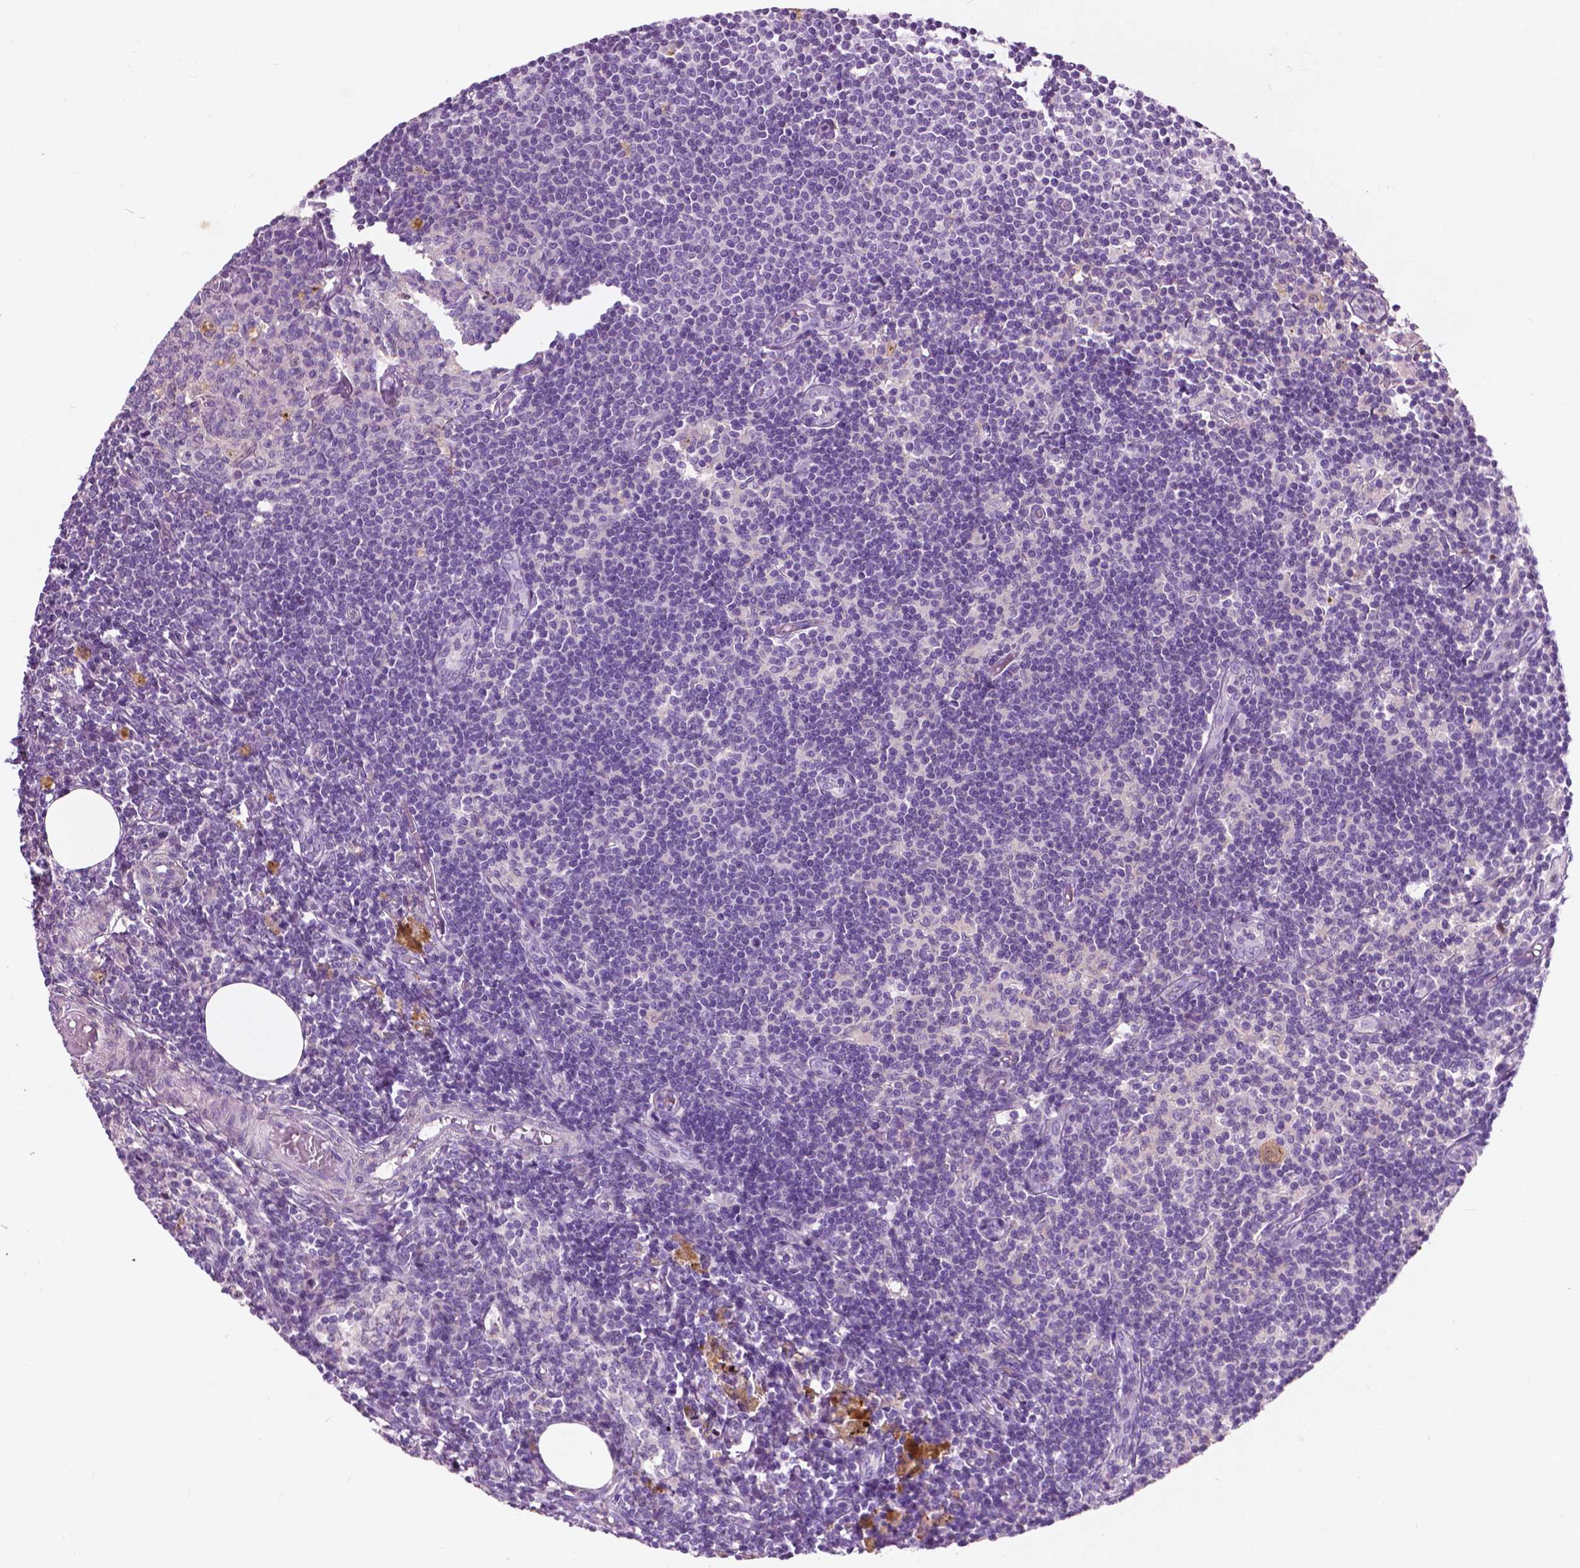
{"staining": {"intensity": "negative", "quantity": "none", "location": "none"}, "tissue": "lymph node", "cell_type": "Germinal center cells", "image_type": "normal", "snomed": [{"axis": "morphology", "description": "Normal tissue, NOS"}, {"axis": "topography", "description": "Lymph node"}], "caption": "IHC photomicrograph of normal human lymph node stained for a protein (brown), which displays no expression in germinal center cells. (Brightfield microscopy of DAB (3,3'-diaminobenzidine) immunohistochemistry (IHC) at high magnification).", "gene": "GPR37", "patient": {"sex": "female", "age": 69}}